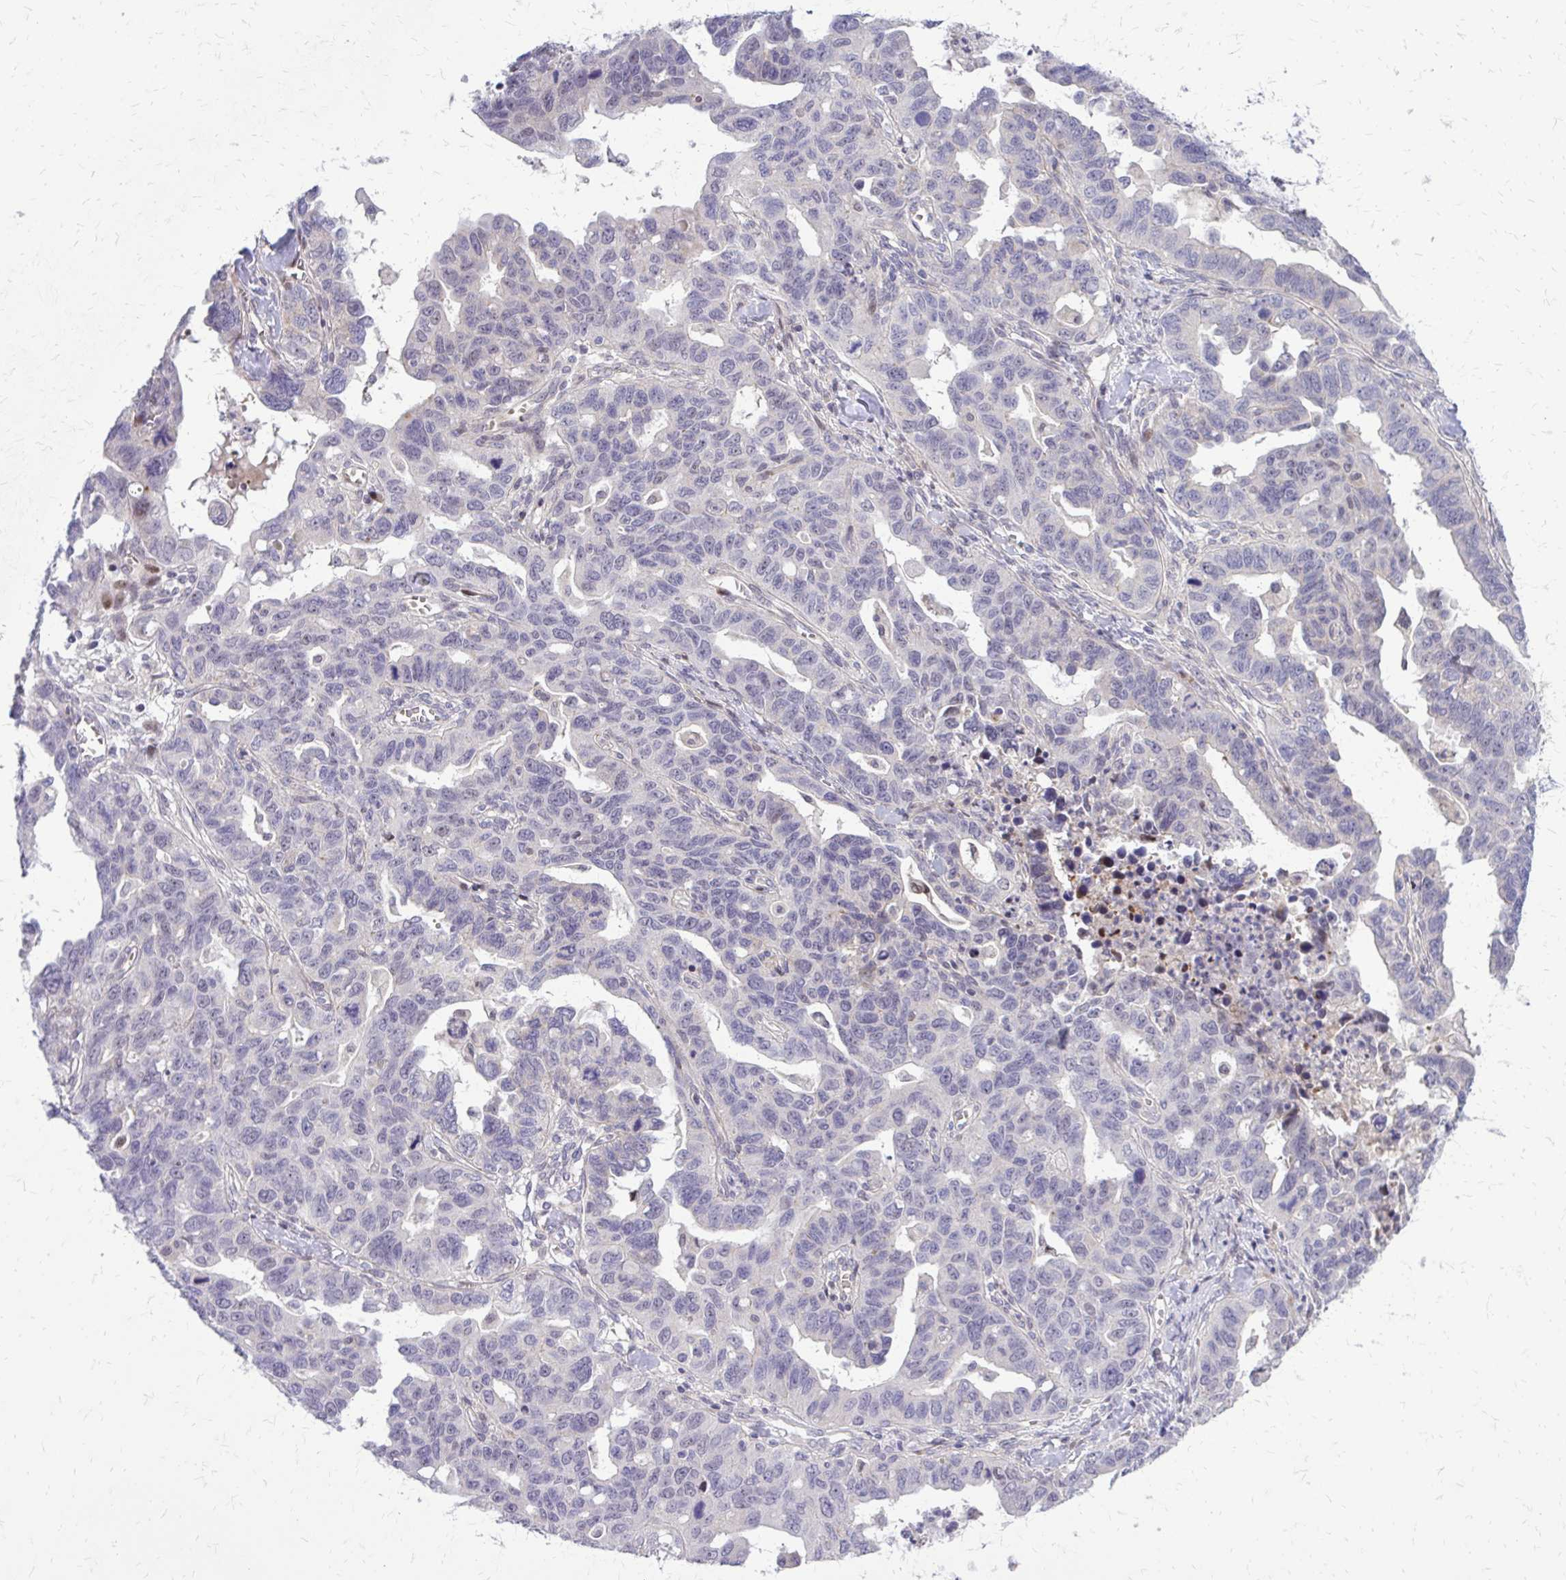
{"staining": {"intensity": "weak", "quantity": "<25%", "location": "cytoplasmic/membranous"}, "tissue": "ovarian cancer", "cell_type": "Tumor cells", "image_type": "cancer", "snomed": [{"axis": "morphology", "description": "Cystadenocarcinoma, serous, NOS"}, {"axis": "topography", "description": "Ovary"}], "caption": "Immunohistochemical staining of human ovarian serous cystadenocarcinoma shows no significant staining in tumor cells. (DAB (3,3'-diaminobenzidine) immunohistochemistry visualized using brightfield microscopy, high magnification).", "gene": "PPDPFL", "patient": {"sex": "female", "age": 69}}